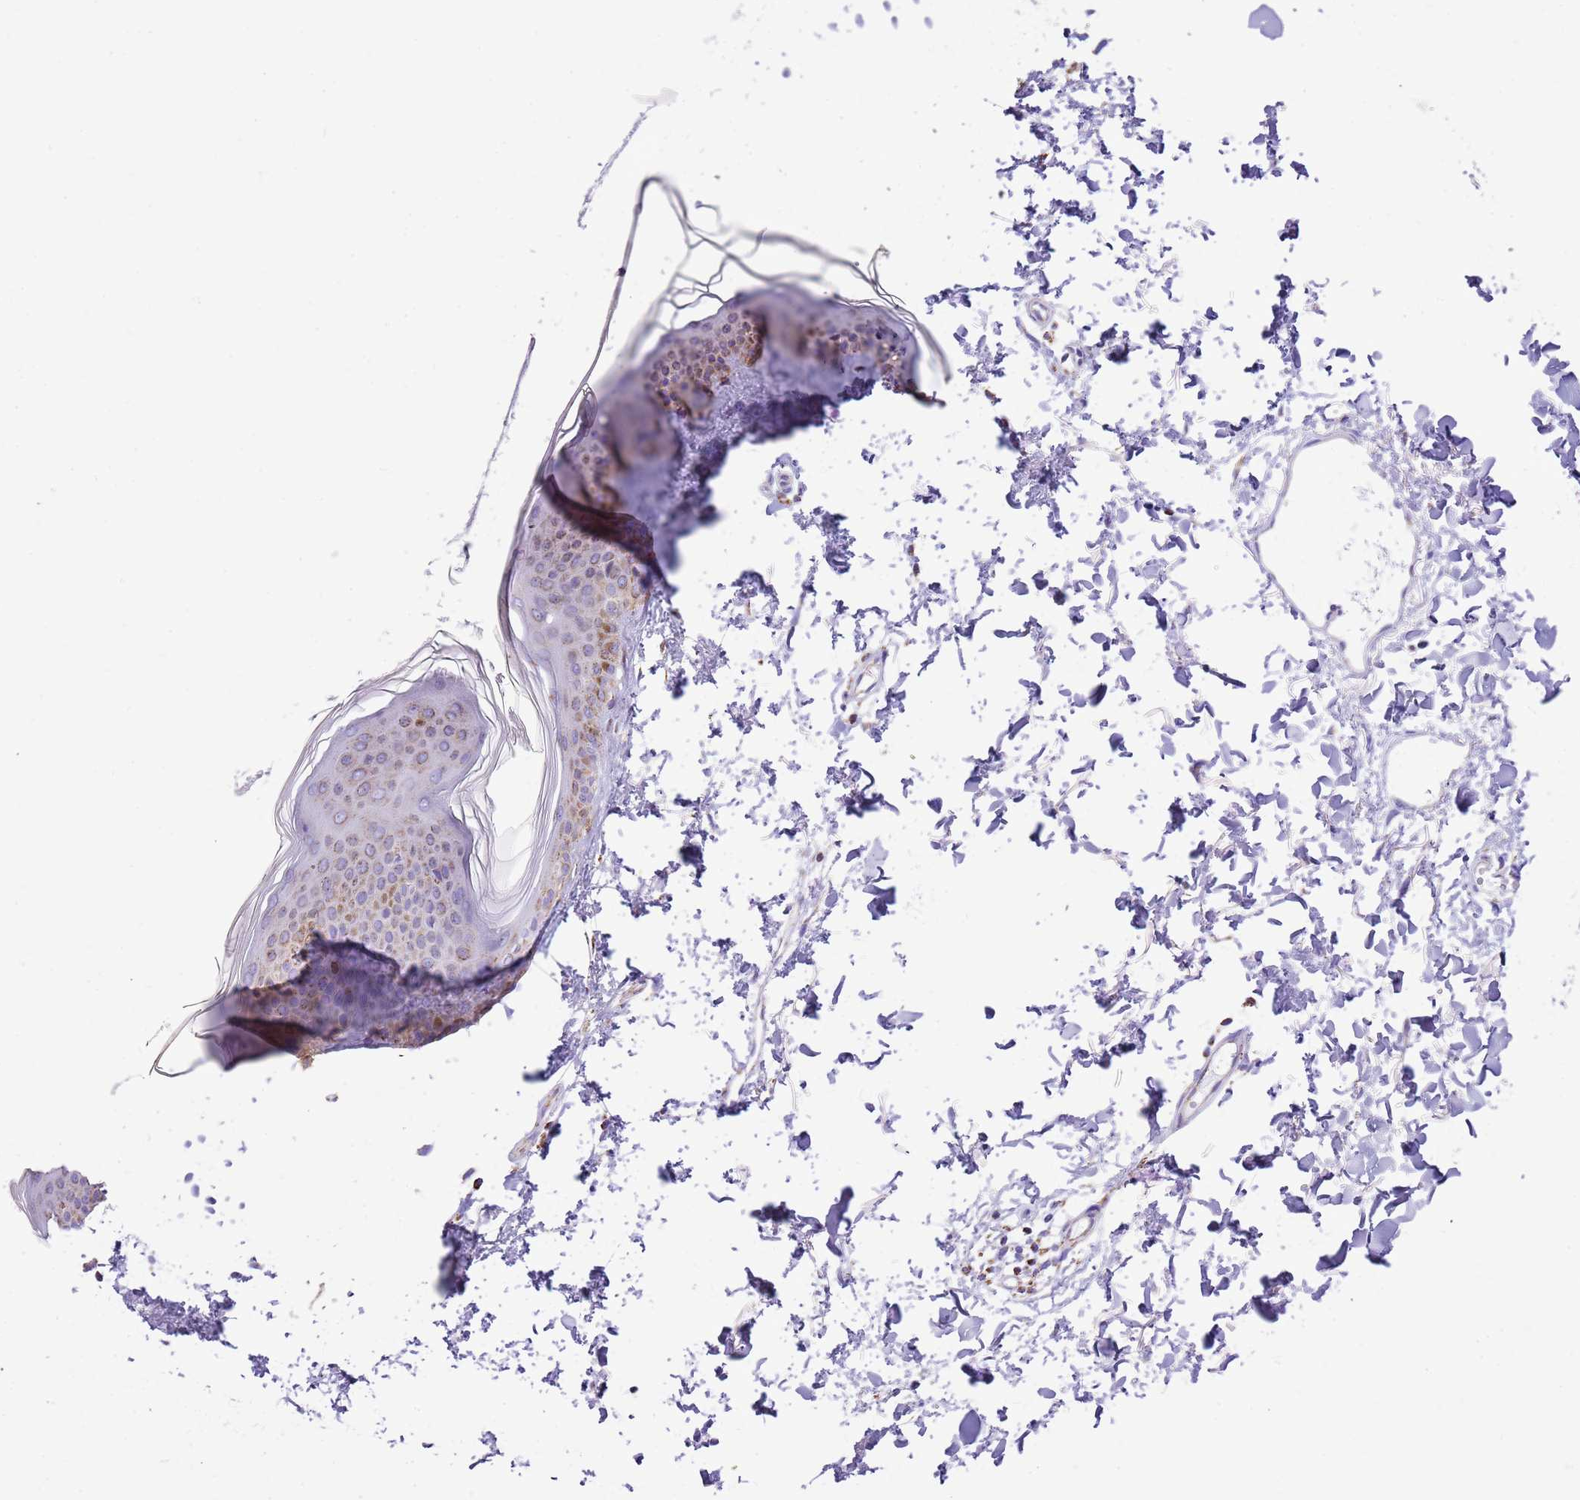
{"staining": {"intensity": "negative", "quantity": "none", "location": "none"}, "tissue": "skin", "cell_type": "Fibroblasts", "image_type": "normal", "snomed": [{"axis": "morphology", "description": "Normal tissue, NOS"}, {"axis": "topography", "description": "Skin"}], "caption": "DAB immunohistochemical staining of benign skin demonstrates no significant expression in fibroblasts. (DAB immunohistochemistry visualized using brightfield microscopy, high magnification).", "gene": "SUCLG2", "patient": {"sex": "female", "age": 58}}